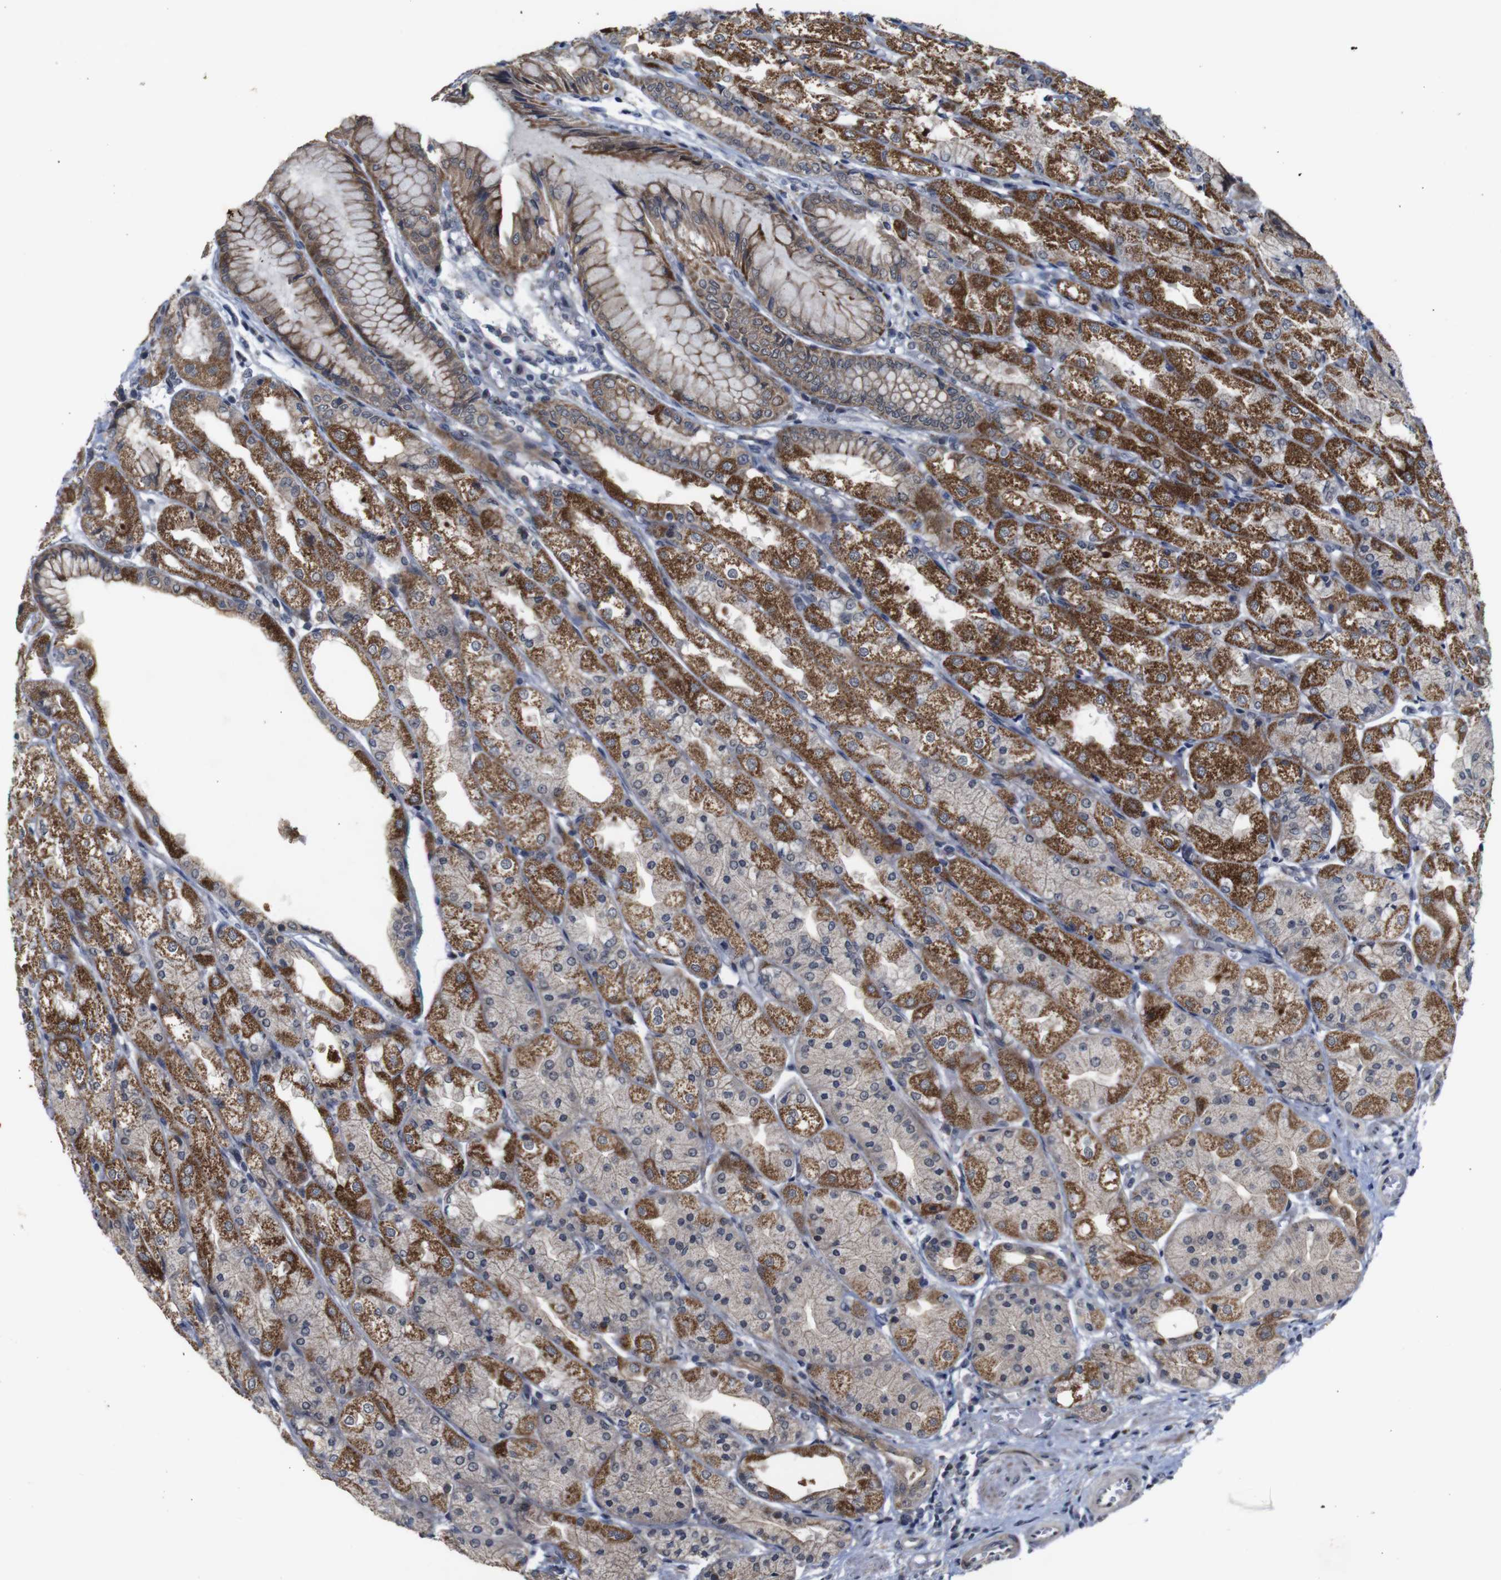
{"staining": {"intensity": "strong", "quantity": ">75%", "location": "cytoplasmic/membranous"}, "tissue": "stomach", "cell_type": "Glandular cells", "image_type": "normal", "snomed": [{"axis": "morphology", "description": "Normal tissue, NOS"}, {"axis": "topography", "description": "Stomach, upper"}], "caption": "Stomach stained with DAB (3,3'-diaminobenzidine) IHC demonstrates high levels of strong cytoplasmic/membranous staining in about >75% of glandular cells.", "gene": "ATP7B", "patient": {"sex": "male", "age": 72}}